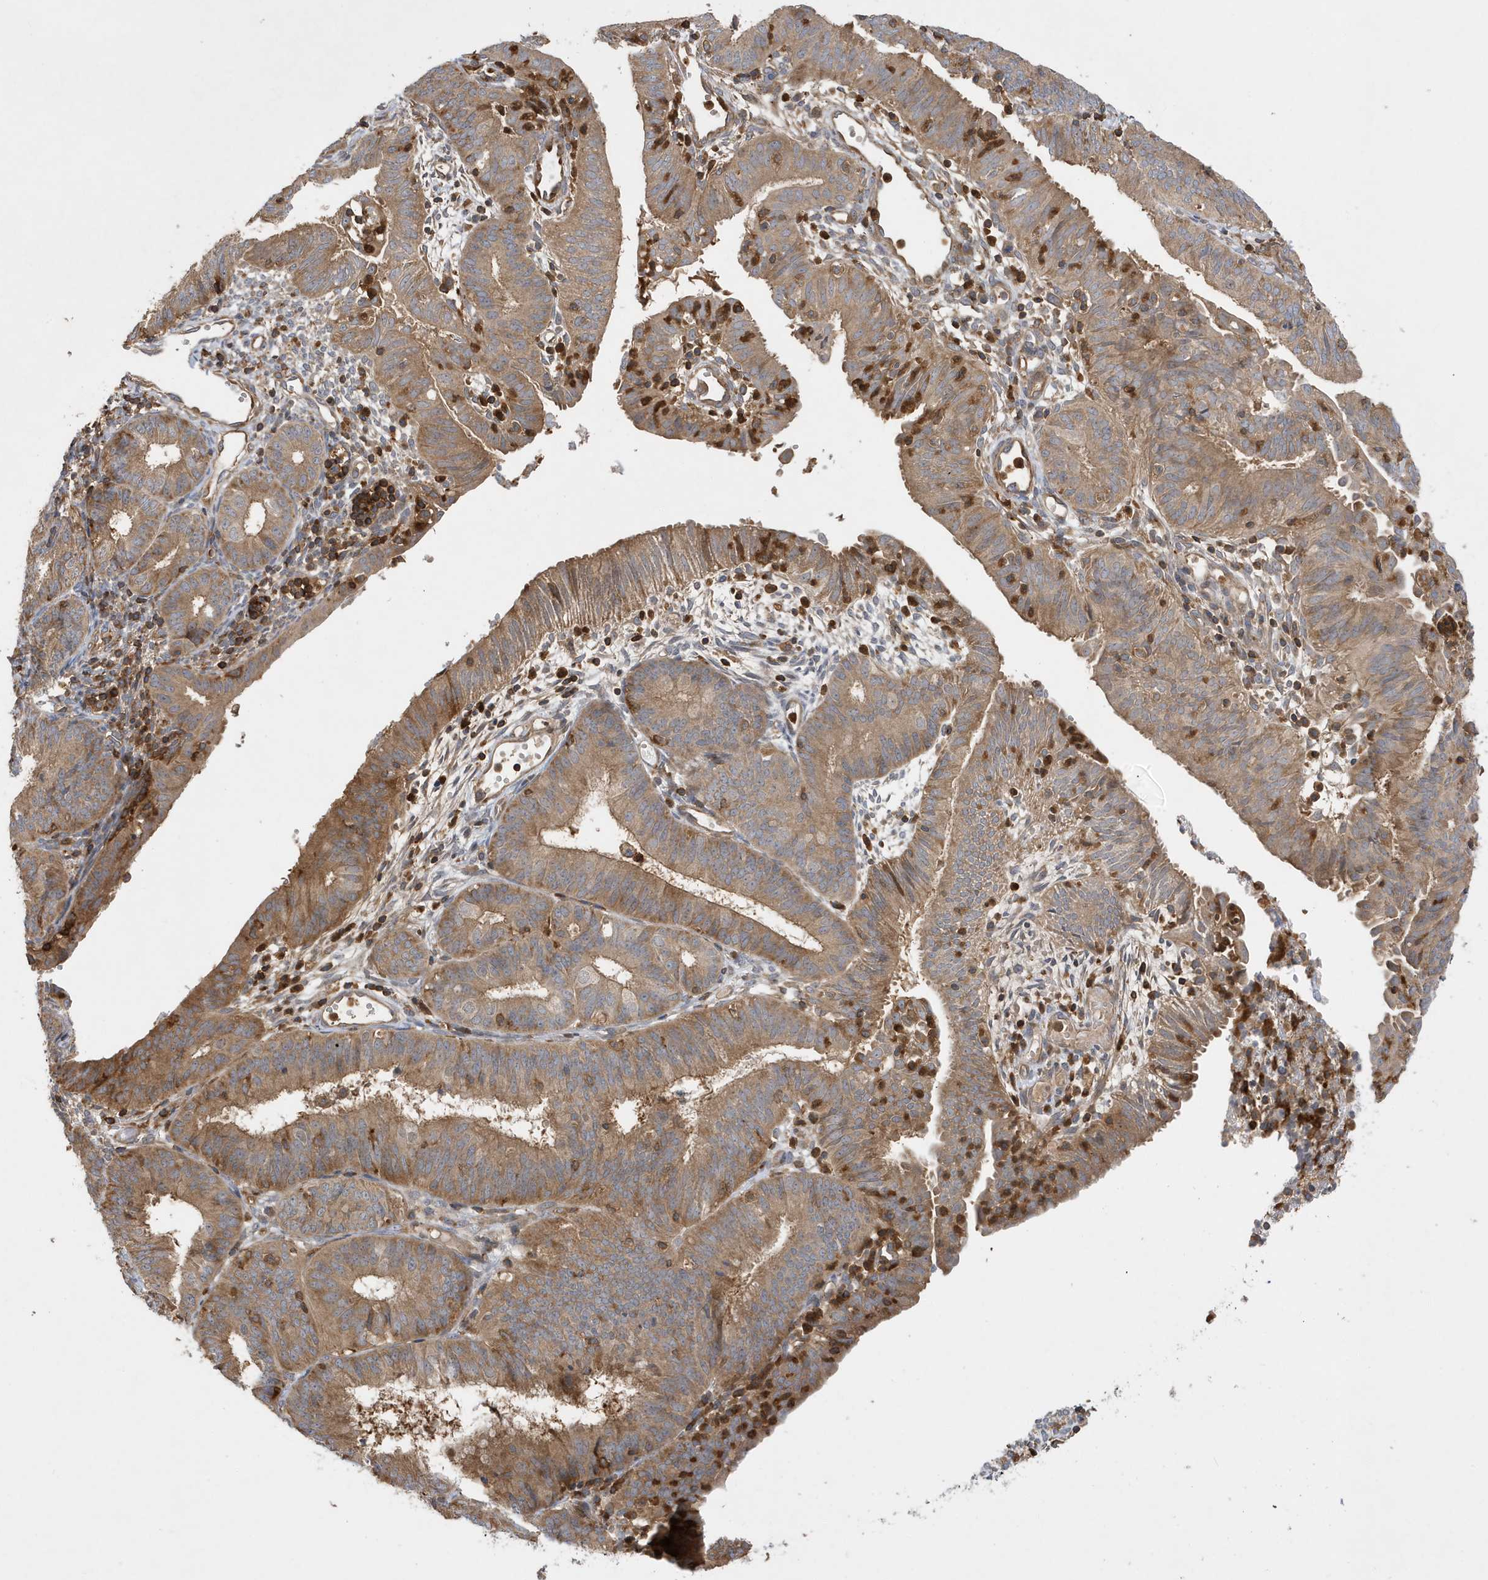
{"staining": {"intensity": "moderate", "quantity": ">75%", "location": "cytoplasmic/membranous"}, "tissue": "endometrial cancer", "cell_type": "Tumor cells", "image_type": "cancer", "snomed": [{"axis": "morphology", "description": "Adenocarcinoma, NOS"}, {"axis": "topography", "description": "Endometrium"}], "caption": "The immunohistochemical stain labels moderate cytoplasmic/membranous staining in tumor cells of endometrial cancer (adenocarcinoma) tissue. Immunohistochemistry stains the protein in brown and the nuclei are stained blue.", "gene": "LAPTM4A", "patient": {"sex": "female", "age": 51}}